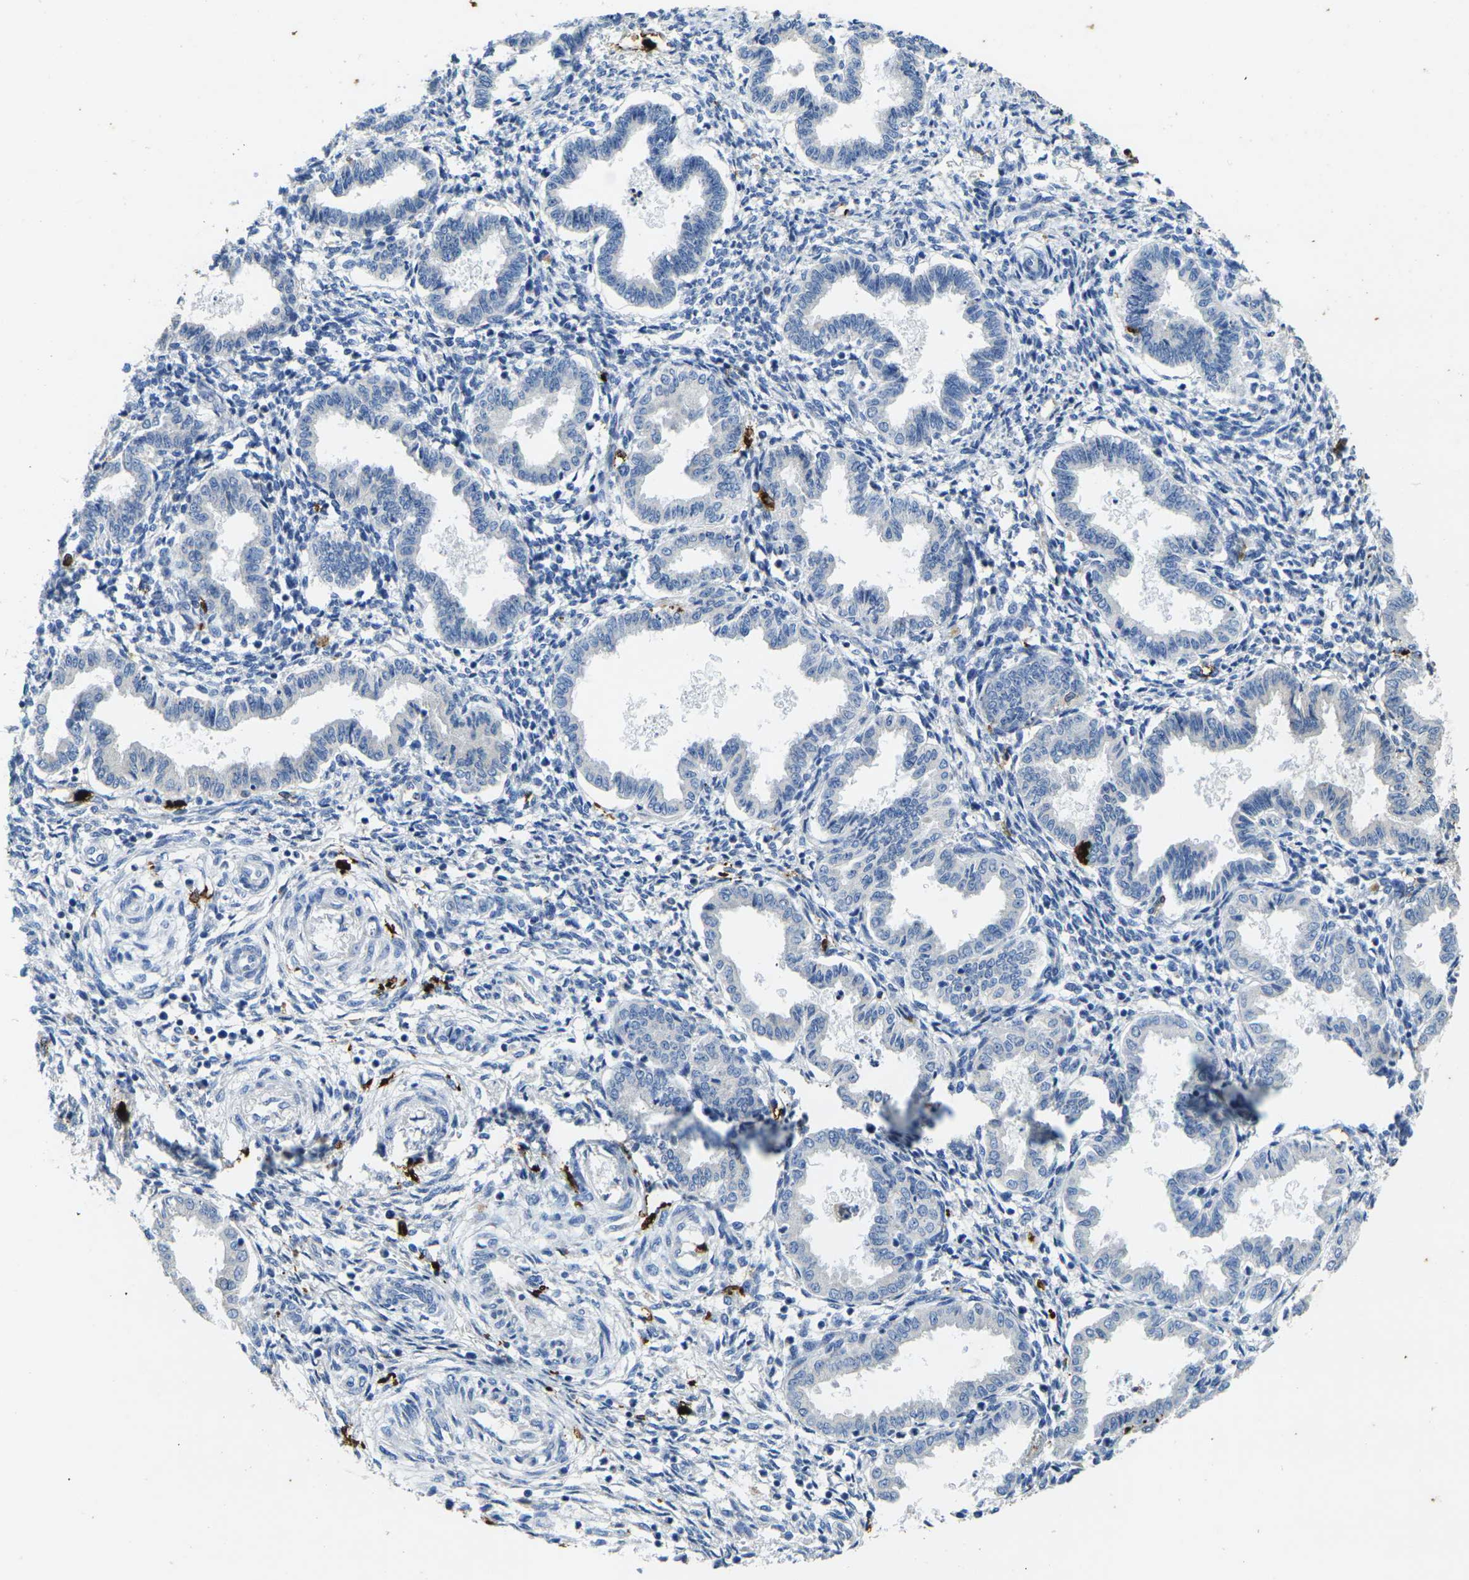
{"staining": {"intensity": "moderate", "quantity": "<25%", "location": "cytoplasmic/membranous"}, "tissue": "endometrium", "cell_type": "Cells in endometrial stroma", "image_type": "normal", "snomed": [{"axis": "morphology", "description": "Normal tissue, NOS"}, {"axis": "topography", "description": "Endometrium"}], "caption": "Human endometrium stained with a protein marker displays moderate staining in cells in endometrial stroma.", "gene": "S100A9", "patient": {"sex": "female", "age": 33}}